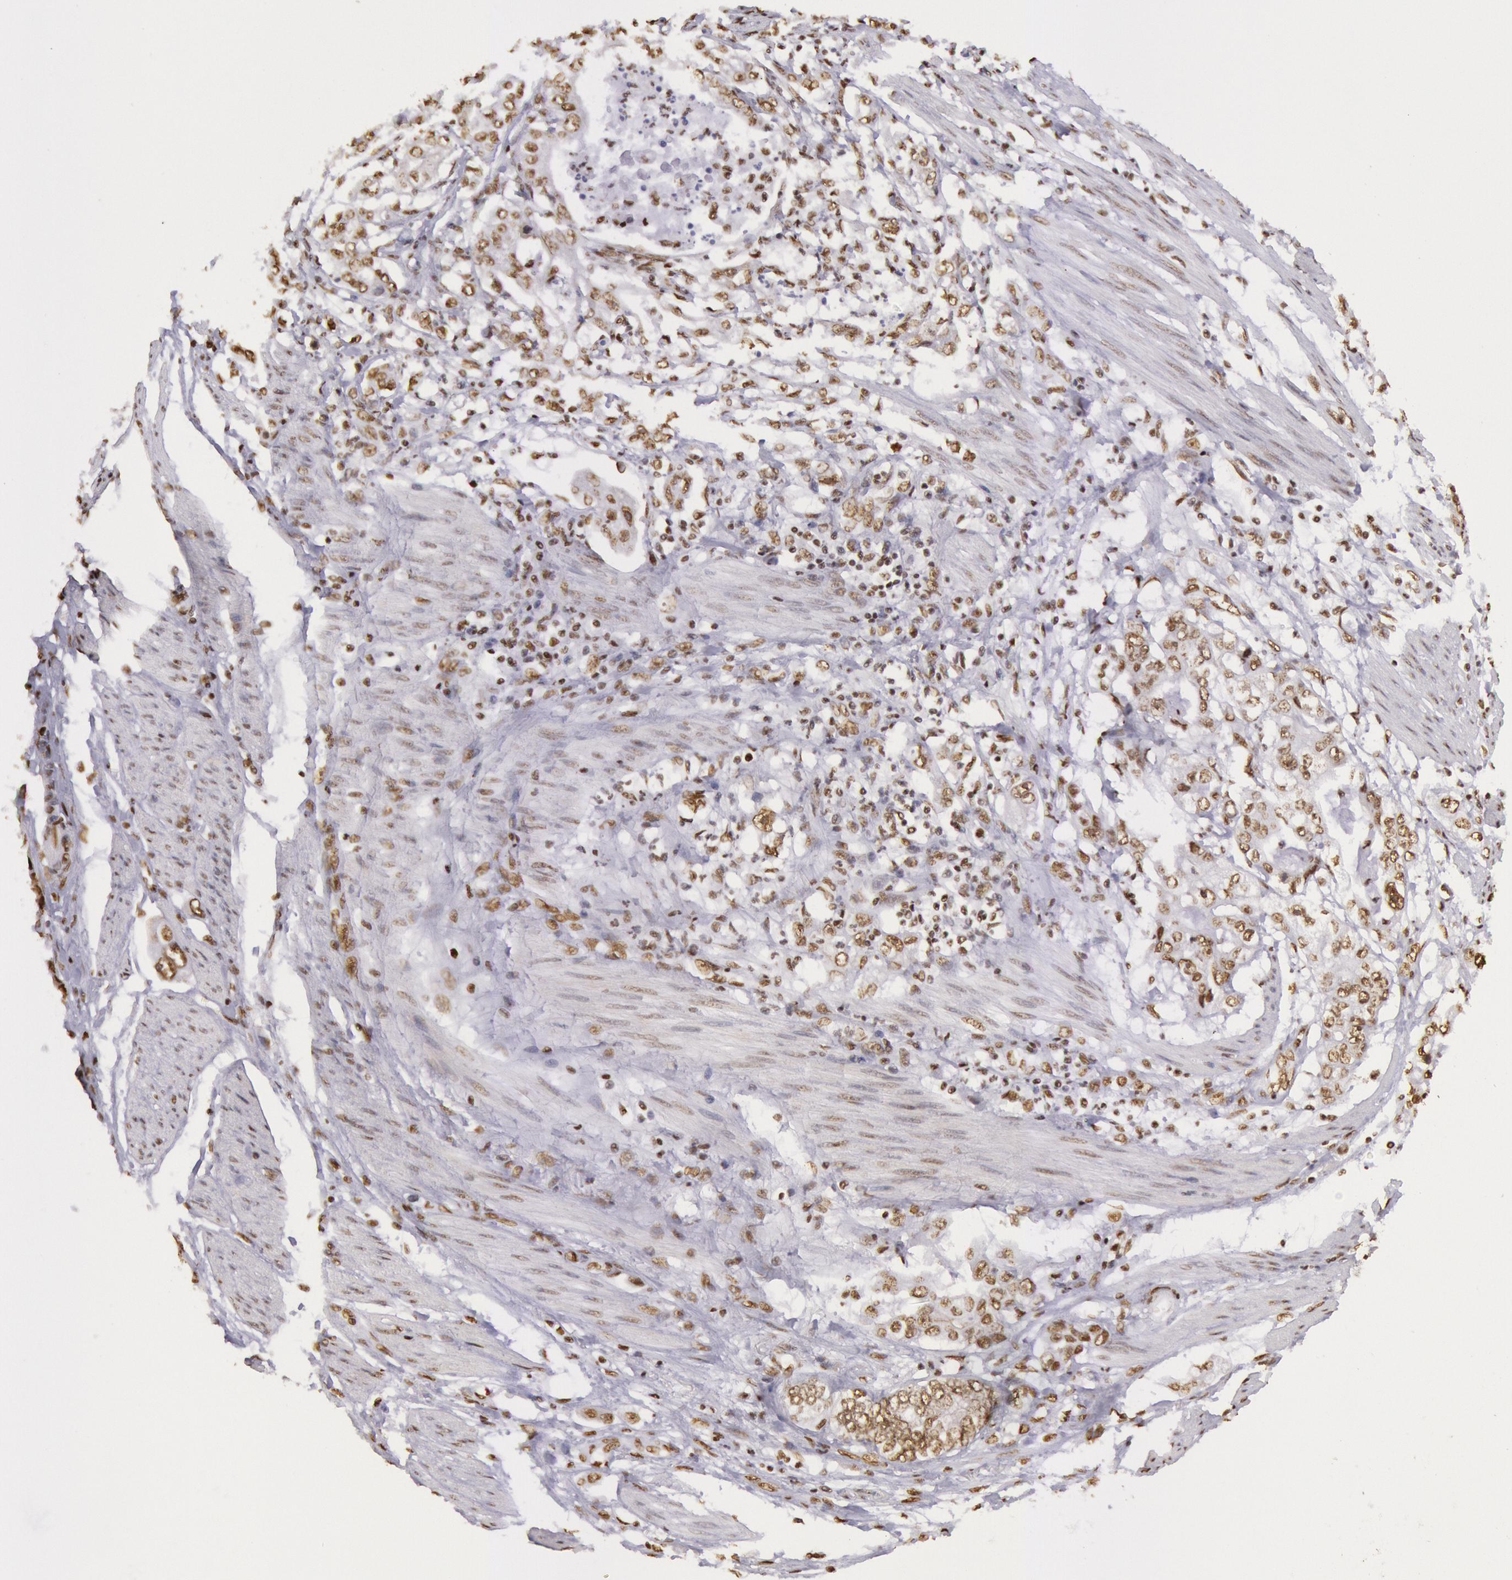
{"staining": {"intensity": "weak", "quantity": "25%-75%", "location": "nuclear"}, "tissue": "stomach cancer", "cell_type": "Tumor cells", "image_type": "cancer", "snomed": [{"axis": "morphology", "description": "Adenocarcinoma, NOS"}, {"axis": "topography", "description": "Pancreas"}, {"axis": "topography", "description": "Stomach, upper"}], "caption": "Immunohistochemistry image of human stomach adenocarcinoma stained for a protein (brown), which shows low levels of weak nuclear expression in approximately 25%-75% of tumor cells.", "gene": "HNRNPH2", "patient": {"sex": "male", "age": 77}}